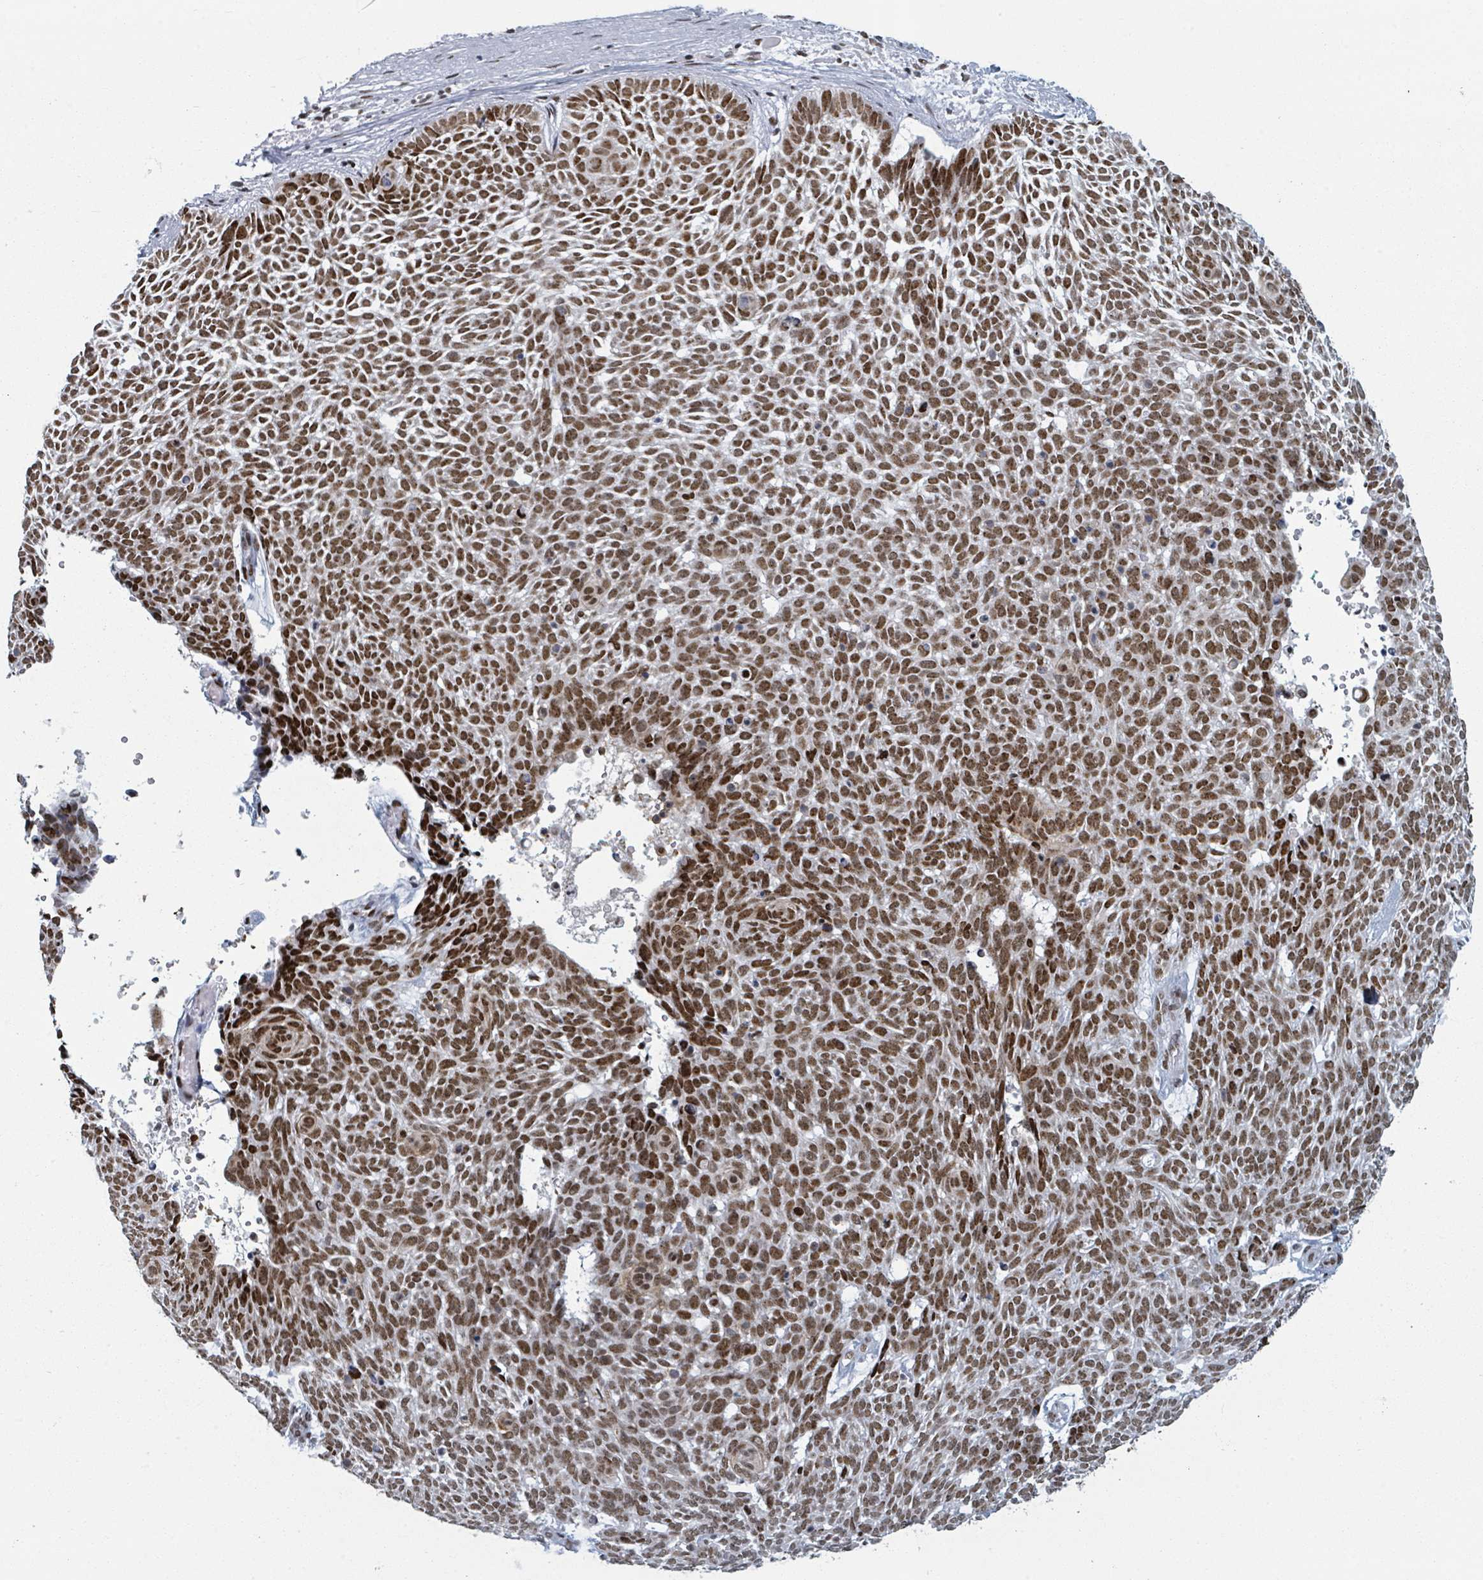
{"staining": {"intensity": "moderate", "quantity": ">75%", "location": "nuclear"}, "tissue": "skin cancer", "cell_type": "Tumor cells", "image_type": "cancer", "snomed": [{"axis": "morphology", "description": "Basal cell carcinoma"}, {"axis": "topography", "description": "Skin"}], "caption": "Brown immunohistochemical staining in basal cell carcinoma (skin) exhibits moderate nuclear positivity in about >75% of tumor cells. The protein is shown in brown color, while the nuclei are stained blue.", "gene": "DHX16", "patient": {"sex": "male", "age": 61}}